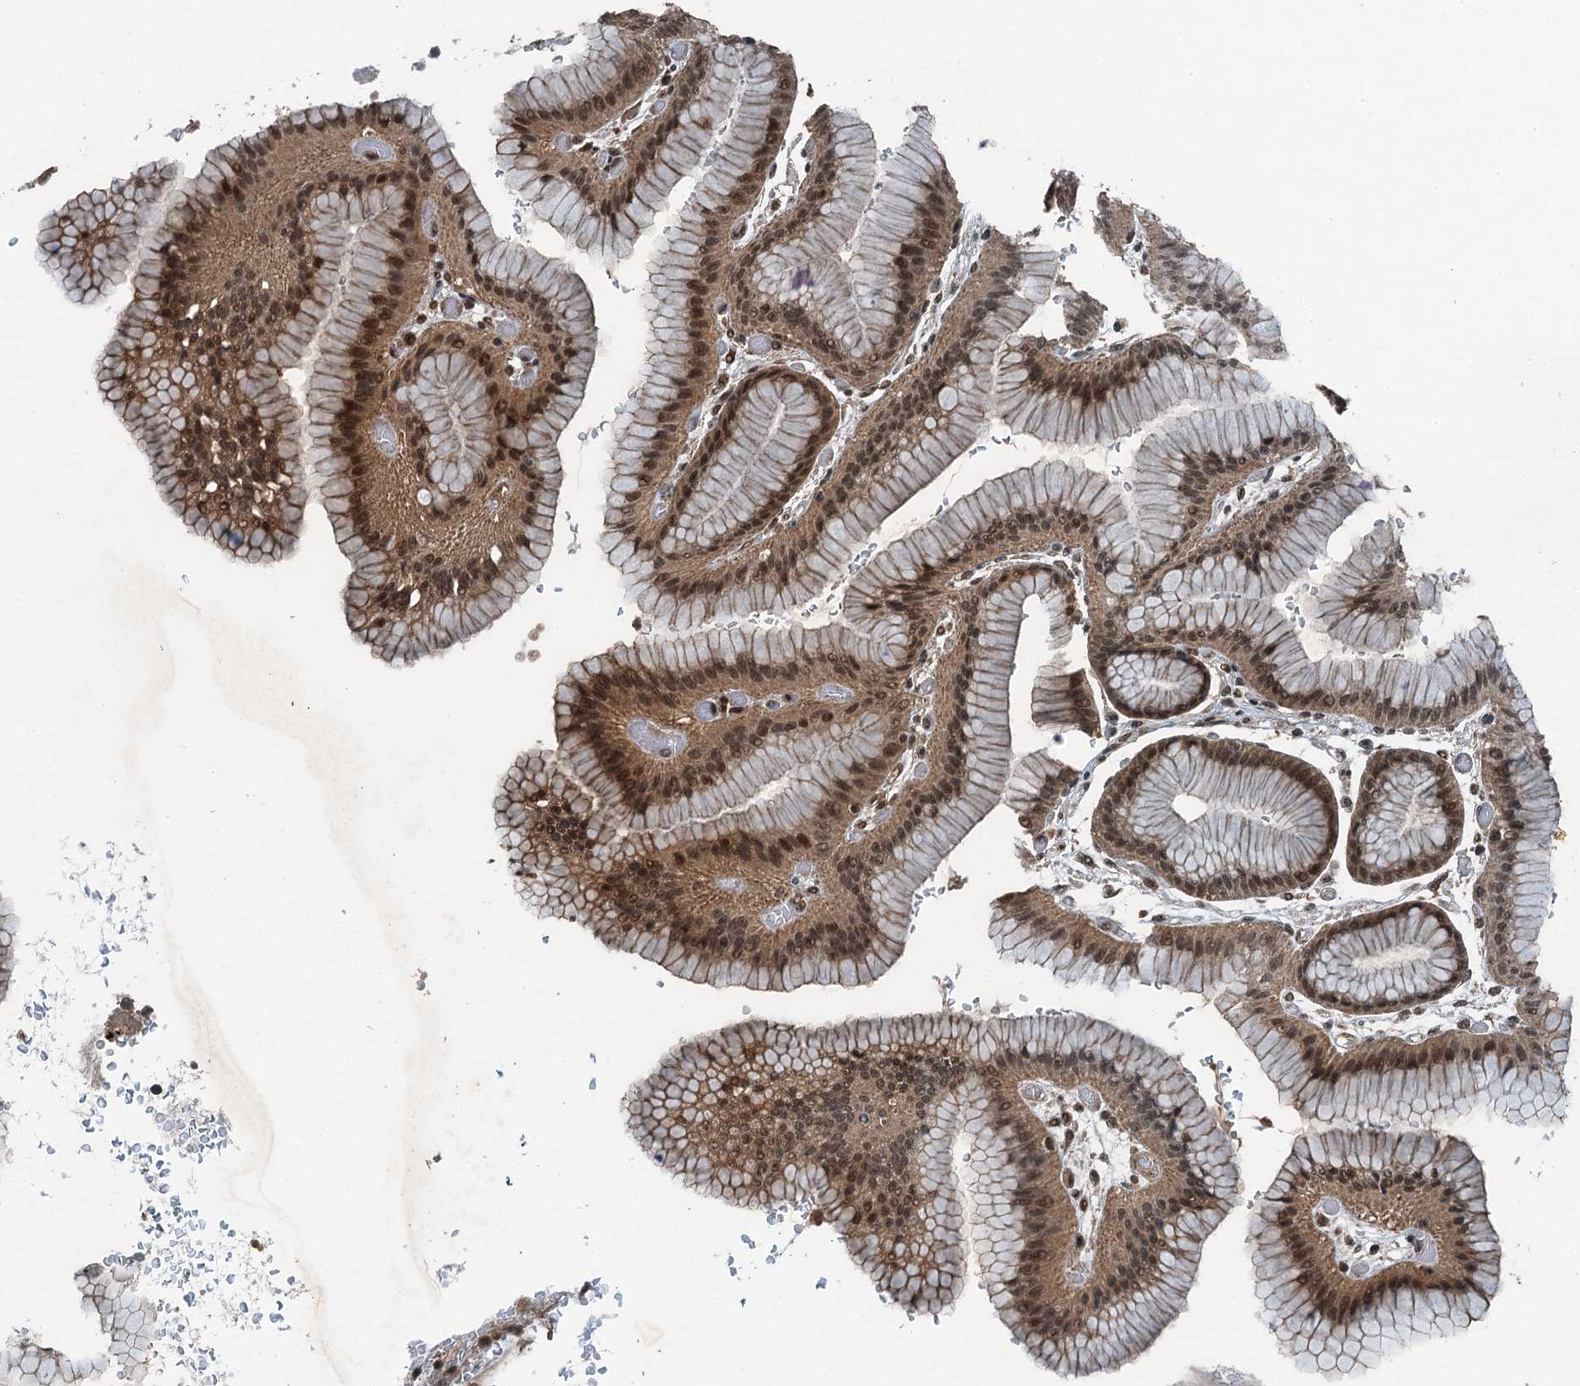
{"staining": {"intensity": "moderate", "quantity": ">75%", "location": "cytoplasmic/membranous,nuclear"}, "tissue": "stomach", "cell_type": "Glandular cells", "image_type": "normal", "snomed": [{"axis": "morphology", "description": "Normal tissue, NOS"}, {"axis": "morphology", "description": "Adenocarcinoma, NOS"}, {"axis": "morphology", "description": "Adenocarcinoma, High grade"}, {"axis": "topography", "description": "Stomach, upper"}, {"axis": "topography", "description": "Stomach"}], "caption": "Immunohistochemistry (IHC) (DAB) staining of benign stomach reveals moderate cytoplasmic/membranous,nuclear protein expression in about >75% of glandular cells. (Stains: DAB (3,3'-diaminobenzidine) in brown, nuclei in blue, Microscopy: brightfield microscopy at high magnification).", "gene": "UBXN6", "patient": {"sex": "female", "age": 65}}